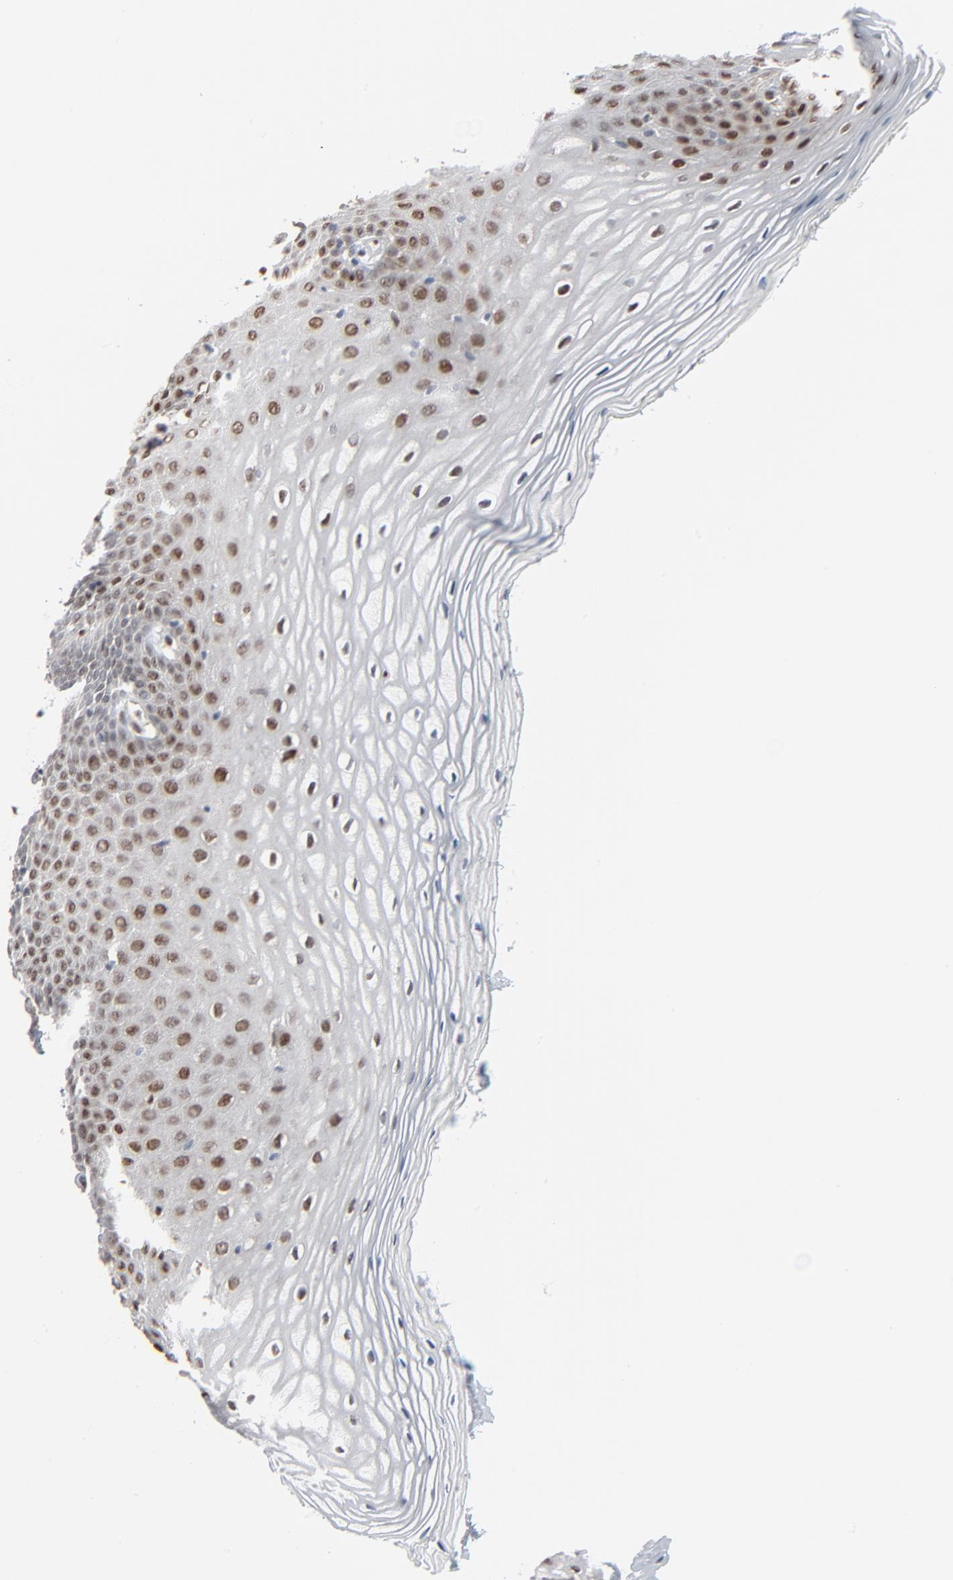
{"staining": {"intensity": "strong", "quantity": "25%-75%", "location": "nuclear"}, "tissue": "vagina", "cell_type": "Squamous epithelial cells", "image_type": "normal", "snomed": [{"axis": "morphology", "description": "Normal tissue, NOS"}, {"axis": "topography", "description": "Vagina"}], "caption": "Immunohistochemistry (IHC) histopathology image of benign human vagina stained for a protein (brown), which reveals high levels of strong nuclear staining in approximately 25%-75% of squamous epithelial cells.", "gene": "CUX1", "patient": {"sex": "female", "age": 55}}